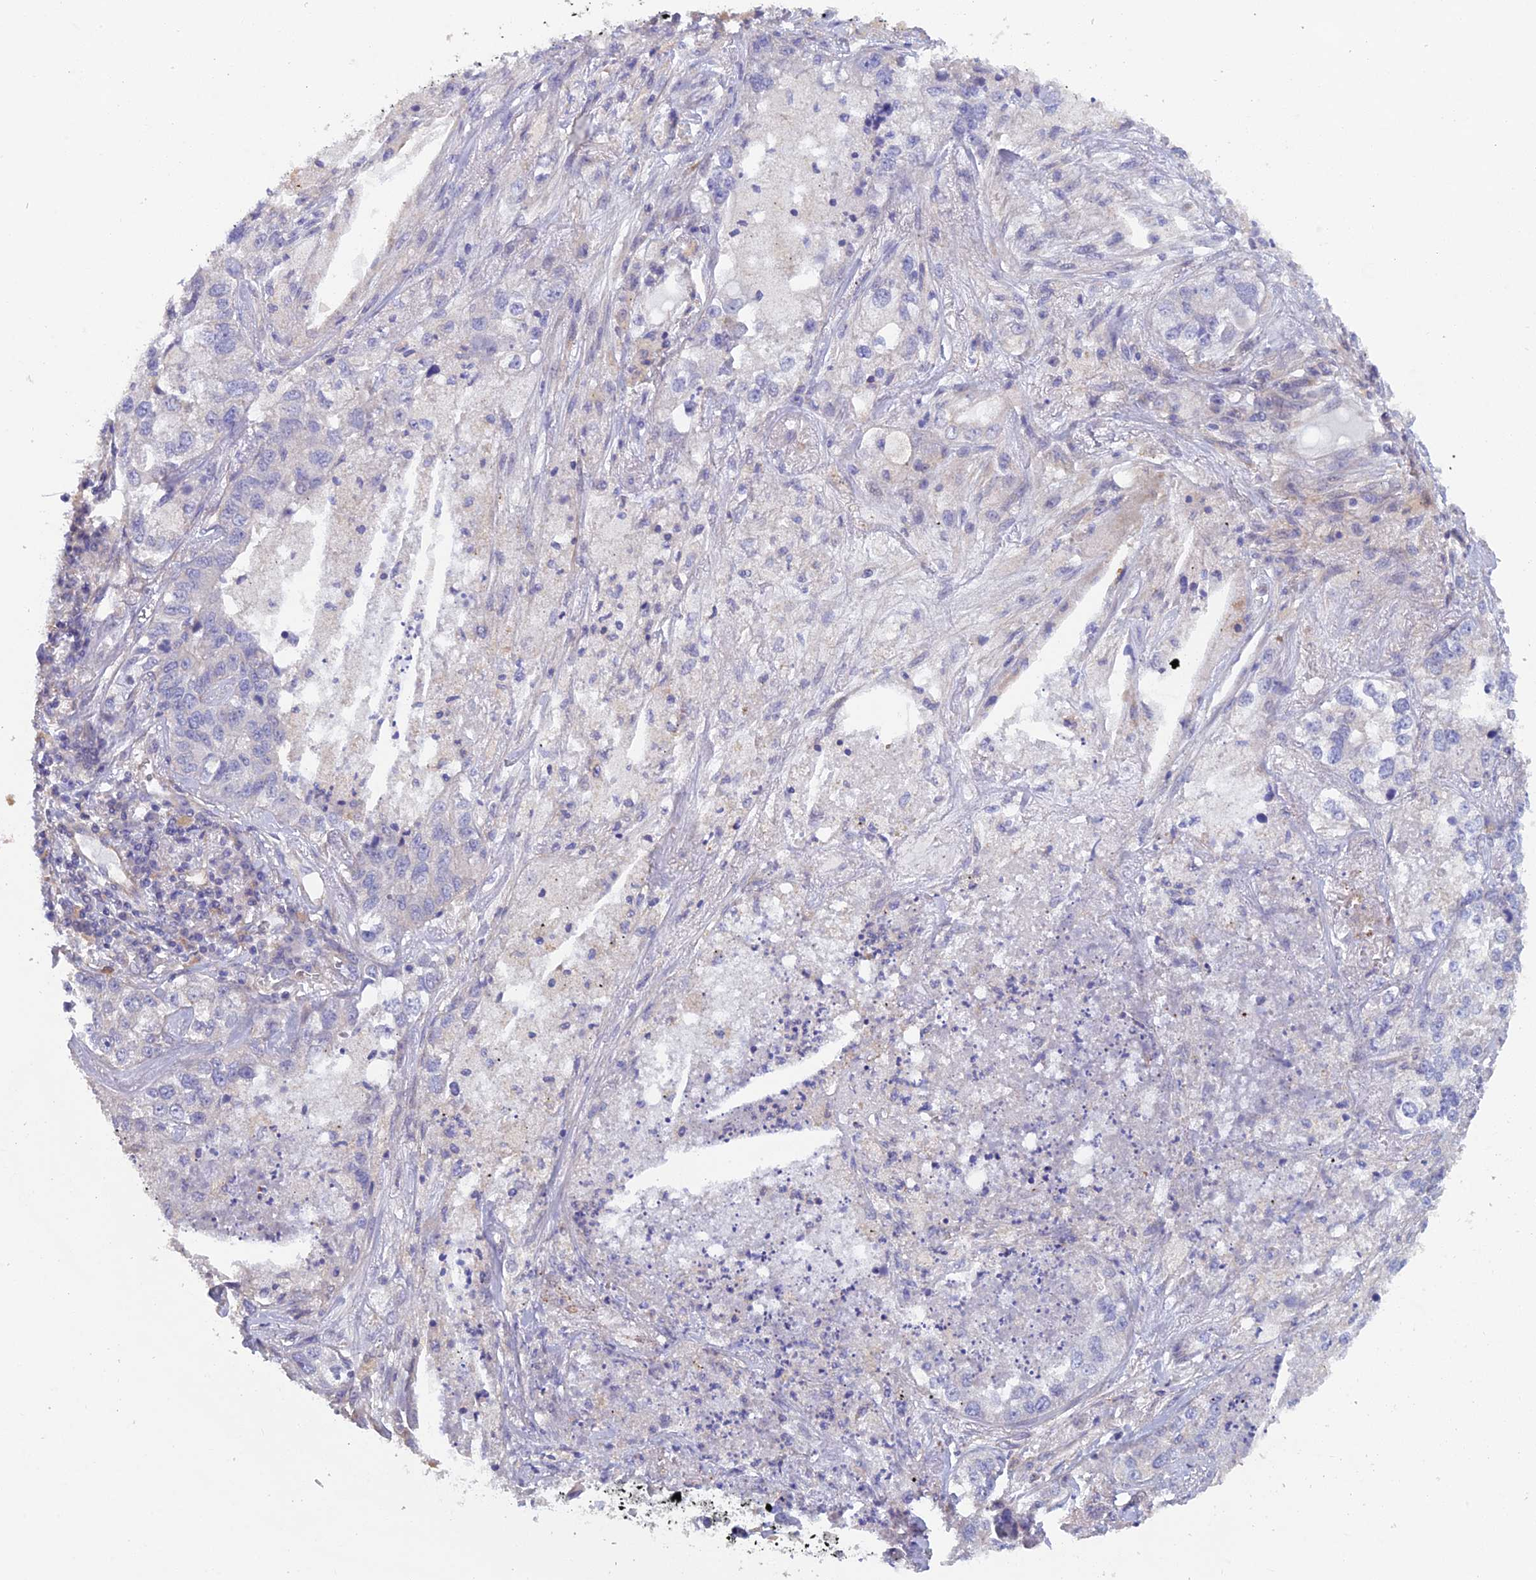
{"staining": {"intensity": "negative", "quantity": "none", "location": "none"}, "tissue": "lung cancer", "cell_type": "Tumor cells", "image_type": "cancer", "snomed": [{"axis": "morphology", "description": "Adenocarcinoma, NOS"}, {"axis": "topography", "description": "Lung"}], "caption": "A micrograph of adenocarcinoma (lung) stained for a protein demonstrates no brown staining in tumor cells.", "gene": "FZR1", "patient": {"sex": "male", "age": 49}}